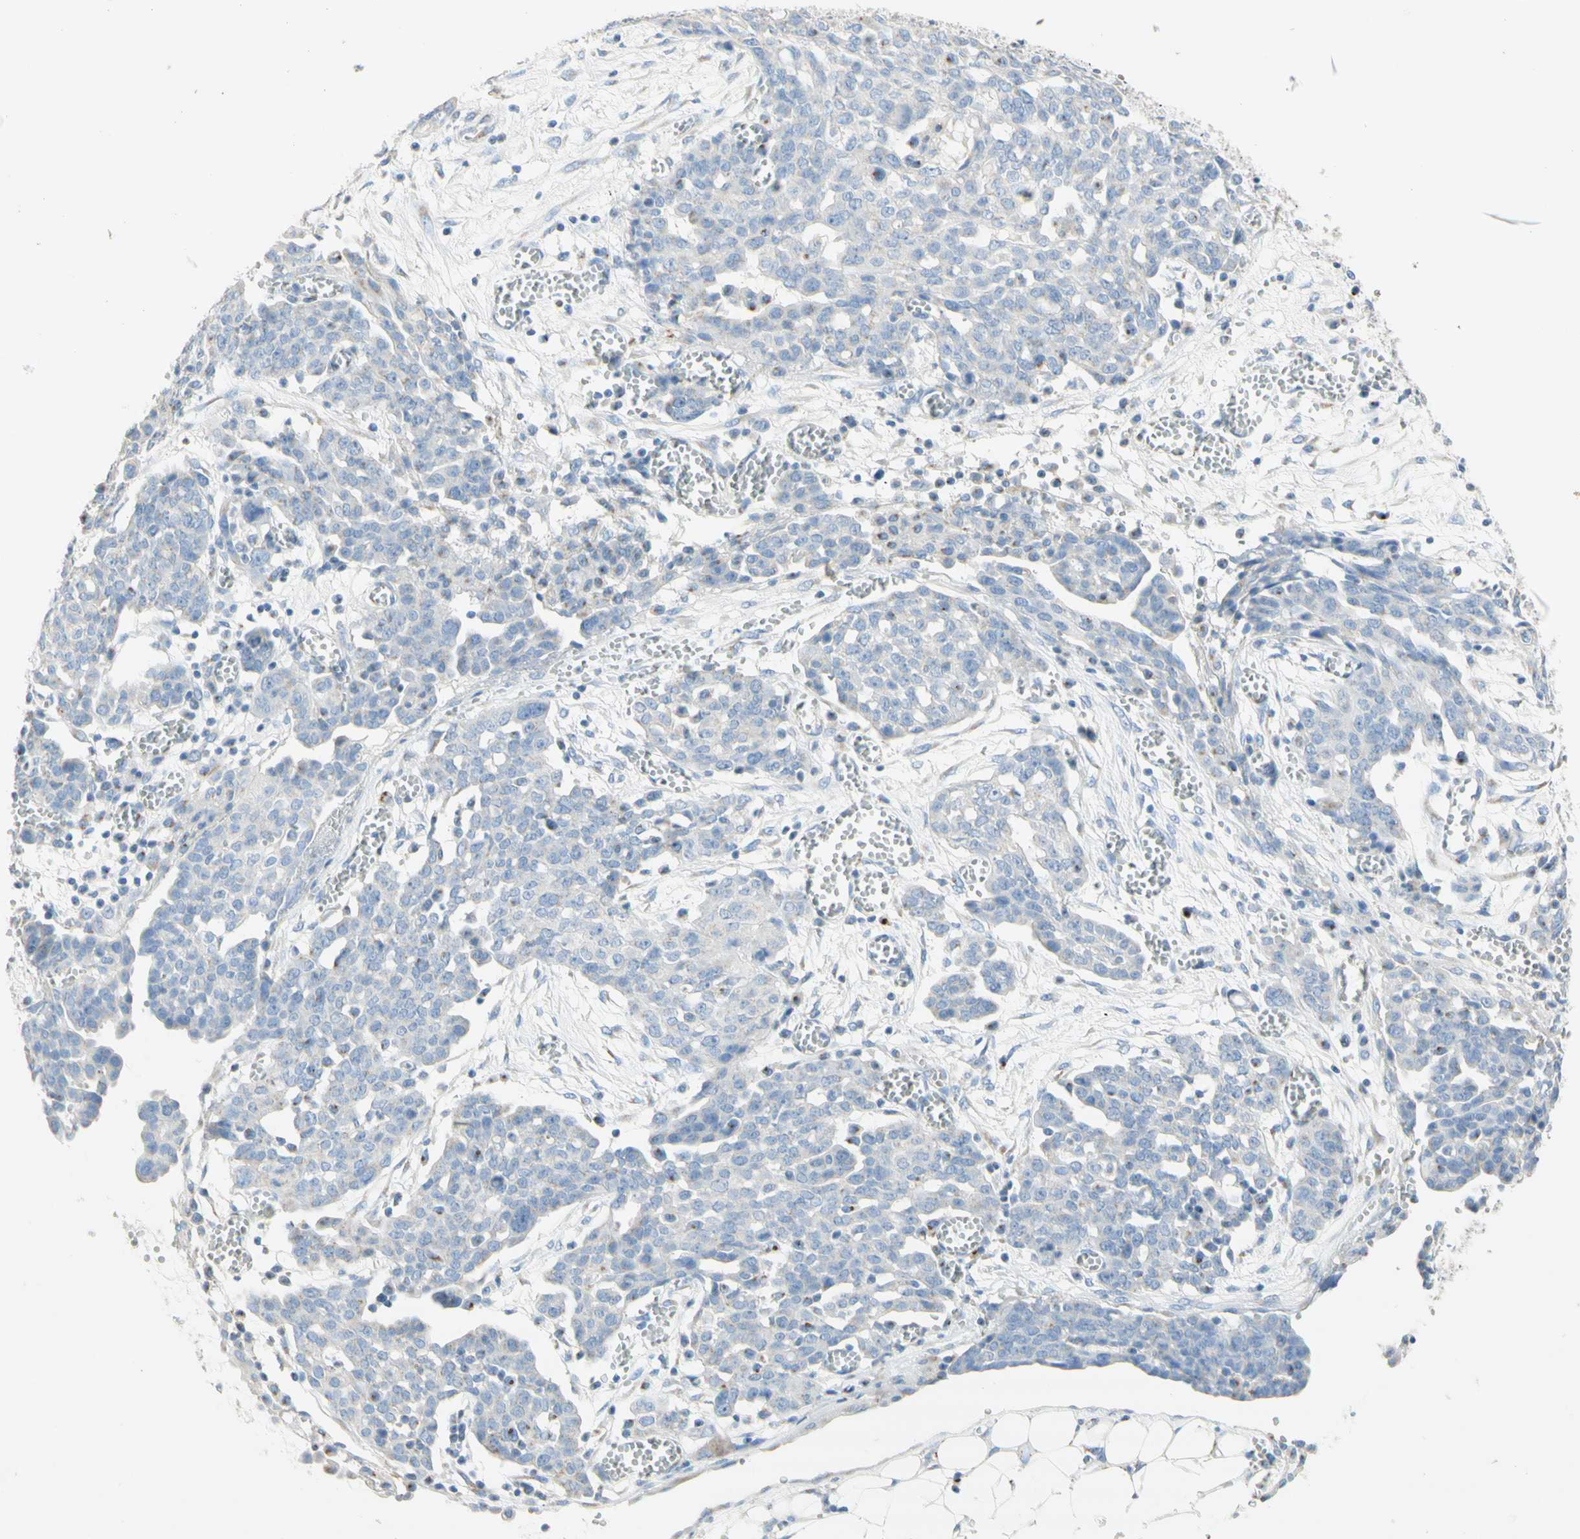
{"staining": {"intensity": "negative", "quantity": "none", "location": "none"}, "tissue": "ovarian cancer", "cell_type": "Tumor cells", "image_type": "cancer", "snomed": [{"axis": "morphology", "description": "Cystadenocarcinoma, serous, NOS"}, {"axis": "topography", "description": "Soft tissue"}, {"axis": "topography", "description": "Ovary"}], "caption": "Tumor cells show no significant protein positivity in serous cystadenocarcinoma (ovarian).", "gene": "MANEA", "patient": {"sex": "female", "age": 57}}